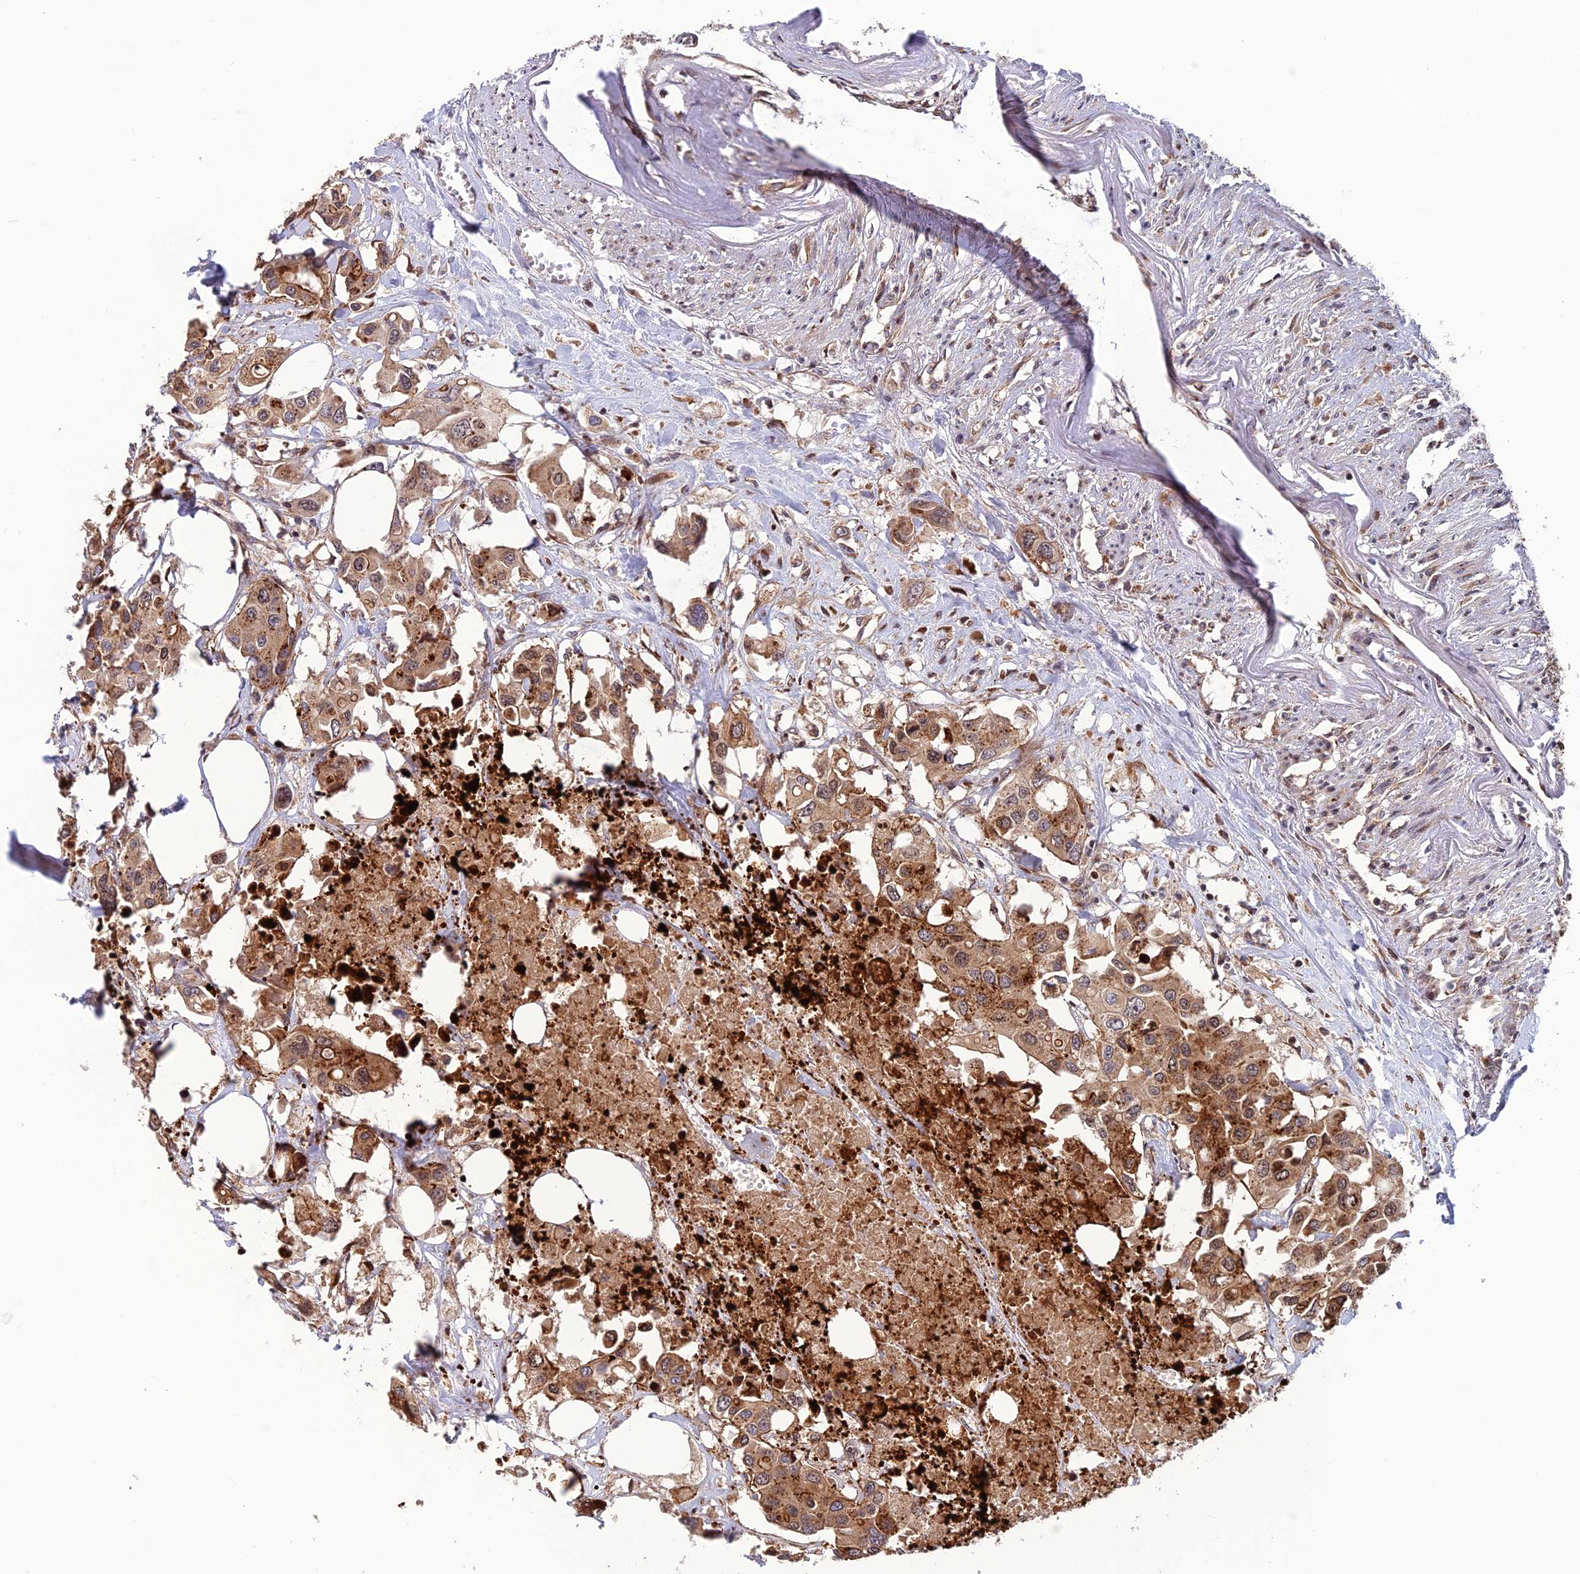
{"staining": {"intensity": "moderate", "quantity": ">75%", "location": "cytoplasmic/membranous"}, "tissue": "colorectal cancer", "cell_type": "Tumor cells", "image_type": "cancer", "snomed": [{"axis": "morphology", "description": "Adenocarcinoma, NOS"}, {"axis": "topography", "description": "Colon"}], "caption": "Immunohistochemistry (IHC) histopathology image of neoplastic tissue: colorectal cancer stained using IHC demonstrates medium levels of moderate protein expression localized specifically in the cytoplasmic/membranous of tumor cells, appearing as a cytoplasmic/membranous brown color.", "gene": "SMIM7", "patient": {"sex": "male", "age": 77}}